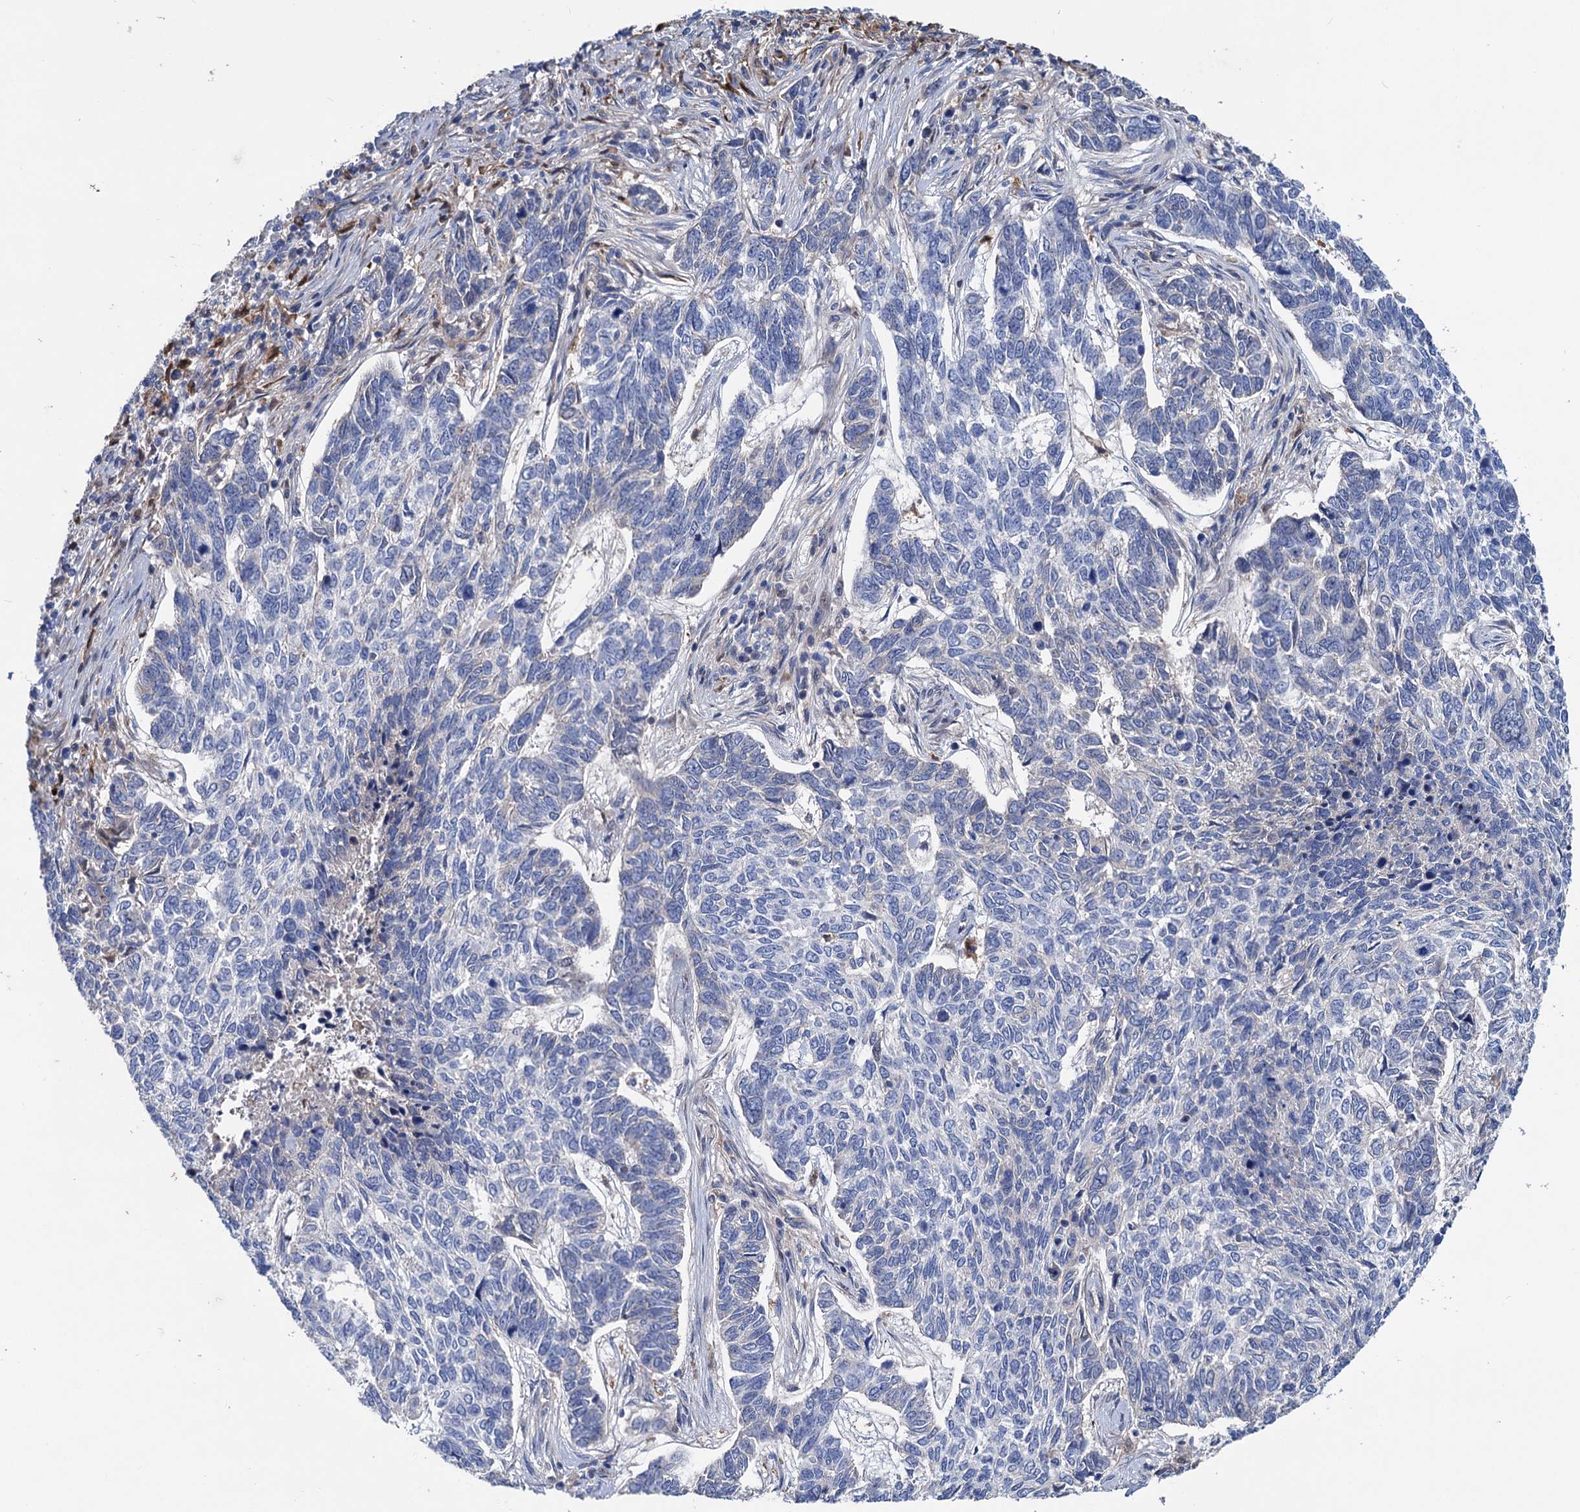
{"staining": {"intensity": "negative", "quantity": "none", "location": "none"}, "tissue": "skin cancer", "cell_type": "Tumor cells", "image_type": "cancer", "snomed": [{"axis": "morphology", "description": "Basal cell carcinoma"}, {"axis": "topography", "description": "Skin"}], "caption": "Histopathology image shows no protein staining in tumor cells of skin basal cell carcinoma tissue.", "gene": "ZNRD2", "patient": {"sex": "female", "age": 65}}